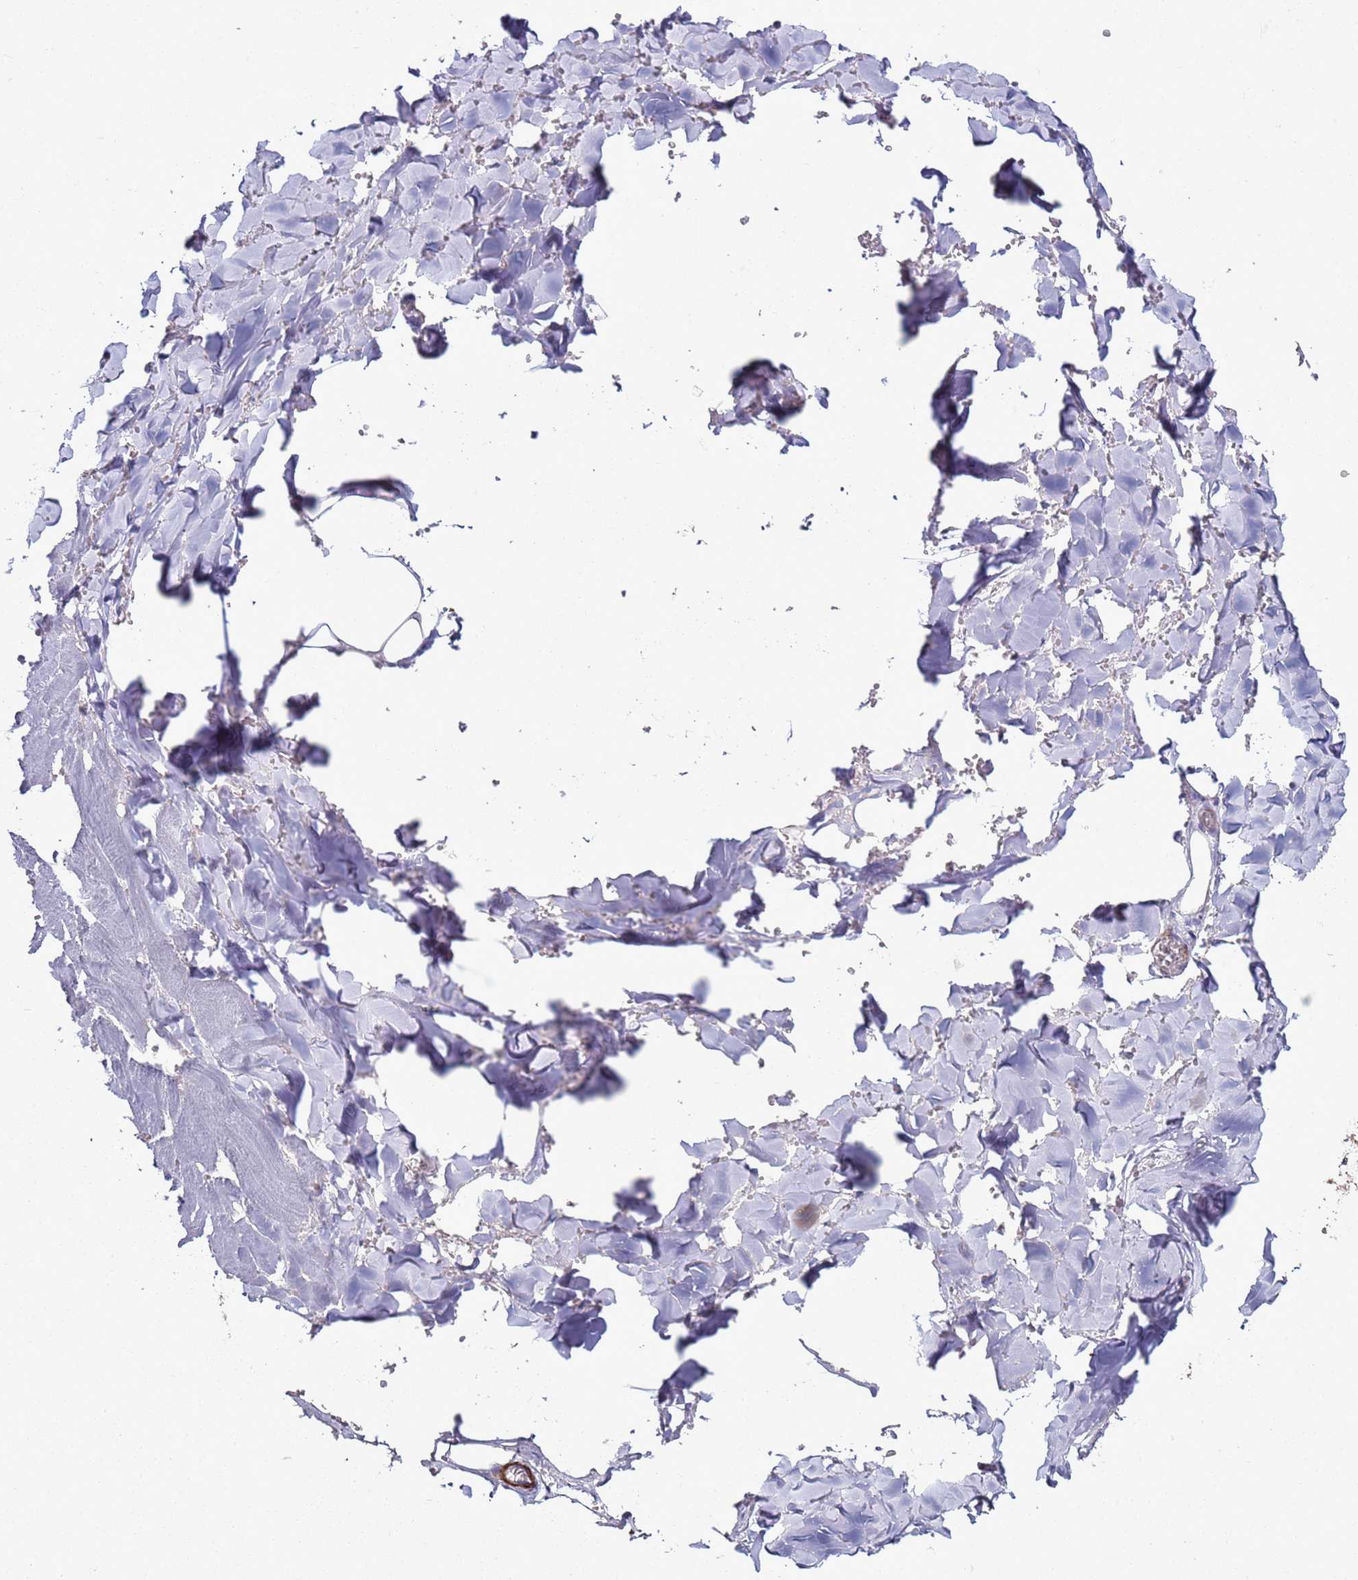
{"staining": {"intensity": "negative", "quantity": "none", "location": "none"}, "tissue": "soft tissue", "cell_type": "Chondrocytes", "image_type": "normal", "snomed": [{"axis": "morphology", "description": "Normal tissue, NOS"}, {"axis": "topography", "description": "Salivary gland"}, {"axis": "topography", "description": "Peripheral nerve tissue"}], "caption": "Immunohistochemistry (IHC) of benign soft tissue shows no positivity in chondrocytes. Brightfield microscopy of immunohistochemistry (IHC) stained with DAB (3,3'-diaminobenzidine) (brown) and hematoxylin (blue), captured at high magnification.", "gene": "RABL2A", "patient": {"sex": "male", "age": 38}}